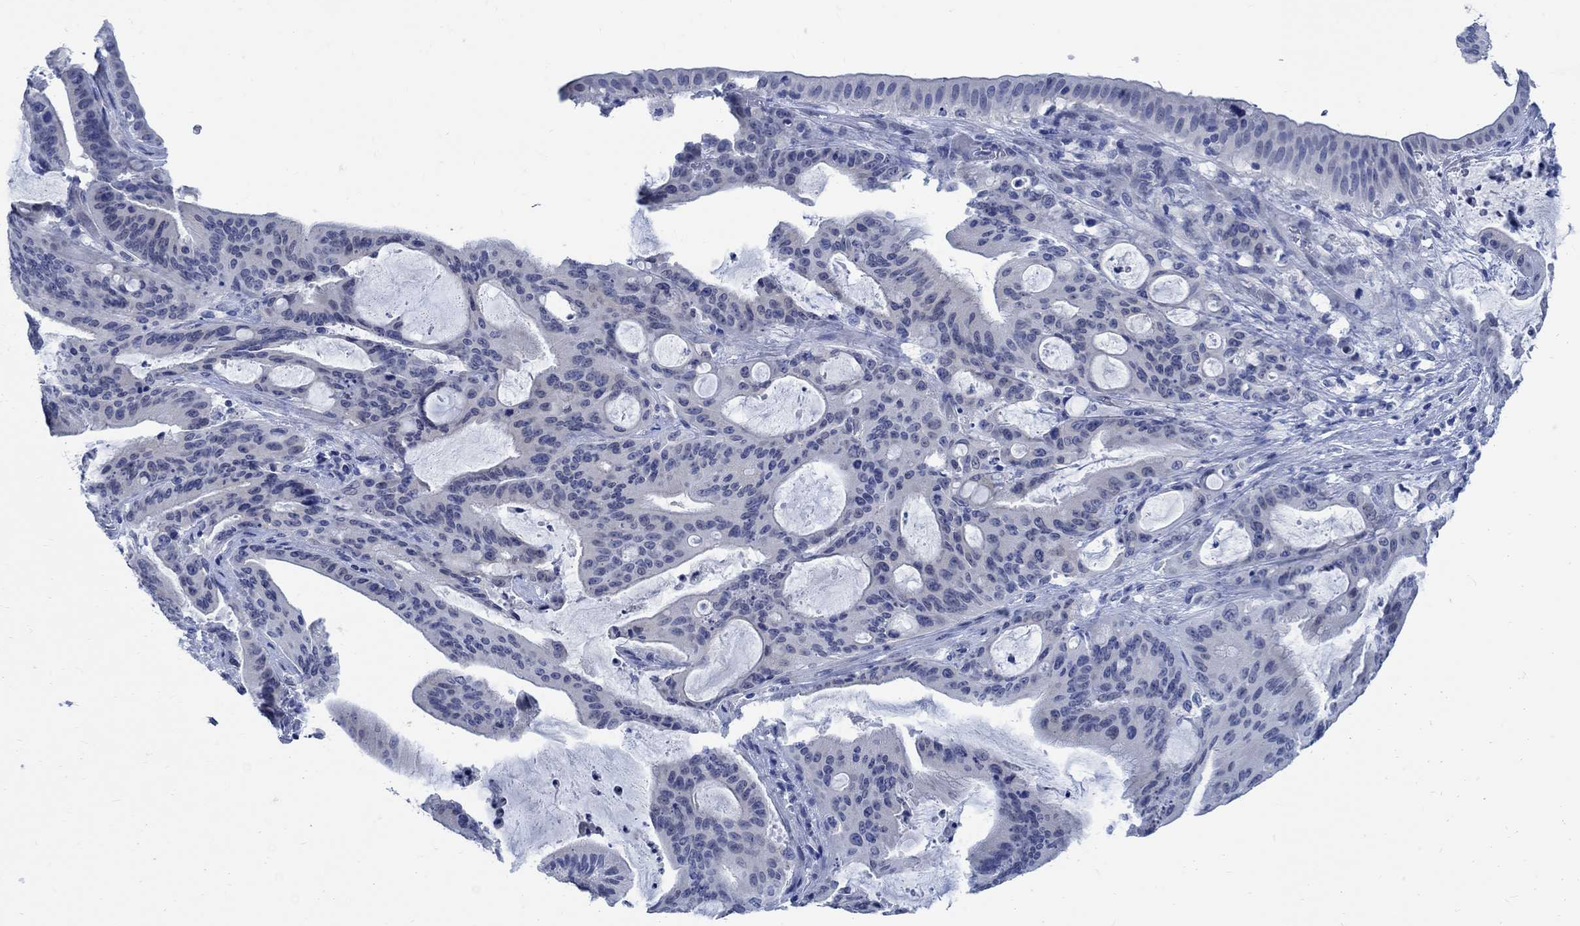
{"staining": {"intensity": "negative", "quantity": "none", "location": "none"}, "tissue": "liver cancer", "cell_type": "Tumor cells", "image_type": "cancer", "snomed": [{"axis": "morphology", "description": "Cholangiocarcinoma"}, {"axis": "topography", "description": "Liver"}], "caption": "This is a image of IHC staining of liver cholangiocarcinoma, which shows no expression in tumor cells.", "gene": "CAMK2N1", "patient": {"sex": "female", "age": 73}}